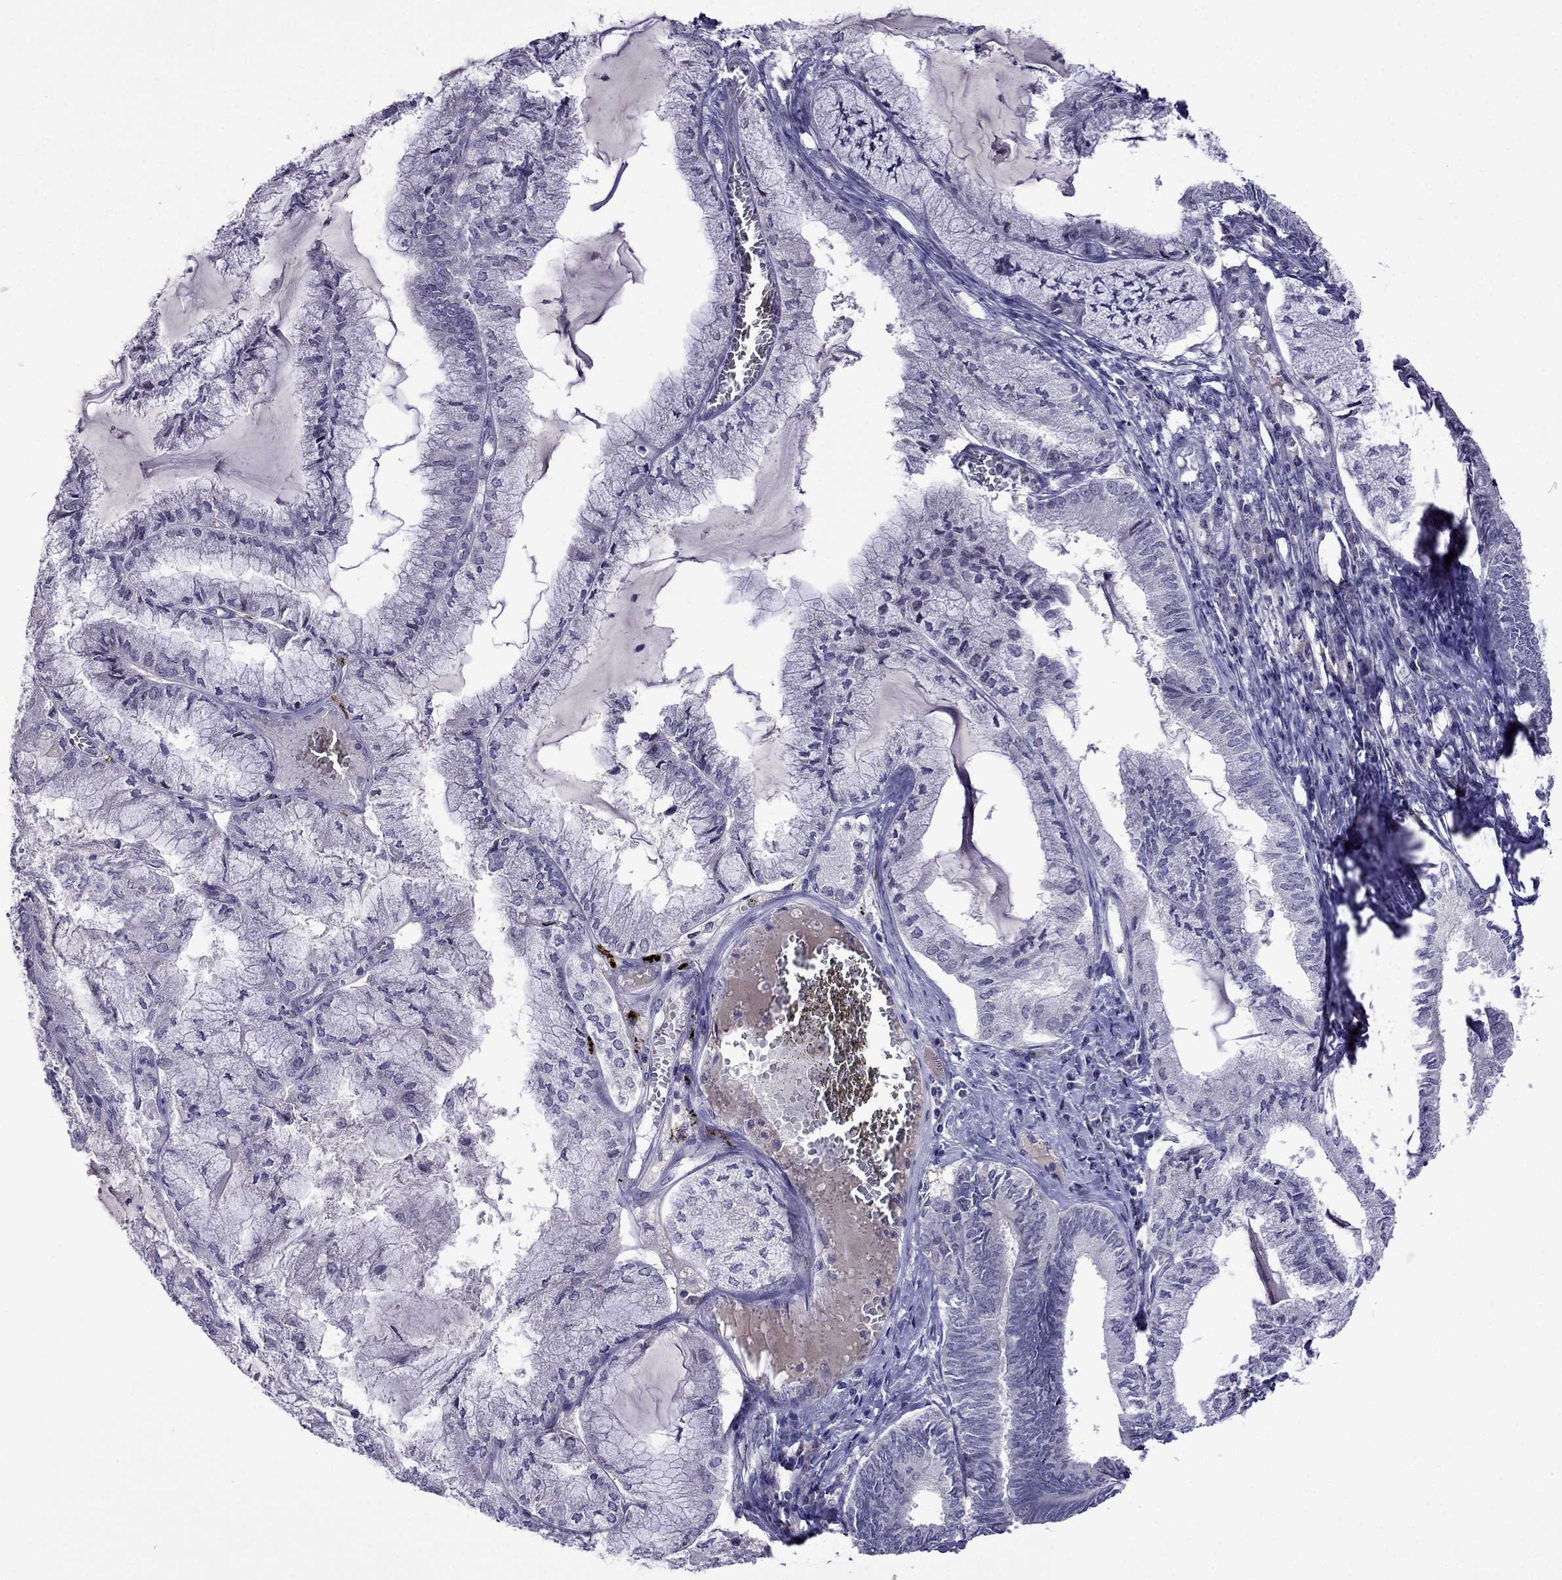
{"staining": {"intensity": "negative", "quantity": "none", "location": "none"}, "tissue": "endometrial cancer", "cell_type": "Tumor cells", "image_type": "cancer", "snomed": [{"axis": "morphology", "description": "Carcinoma, NOS"}, {"axis": "topography", "description": "Endometrium"}], "caption": "The micrograph exhibits no staining of tumor cells in carcinoma (endometrial). (DAB (3,3'-diaminobenzidine) immunohistochemistry (IHC), high magnification).", "gene": "SPTBN4", "patient": {"sex": "female", "age": 62}}